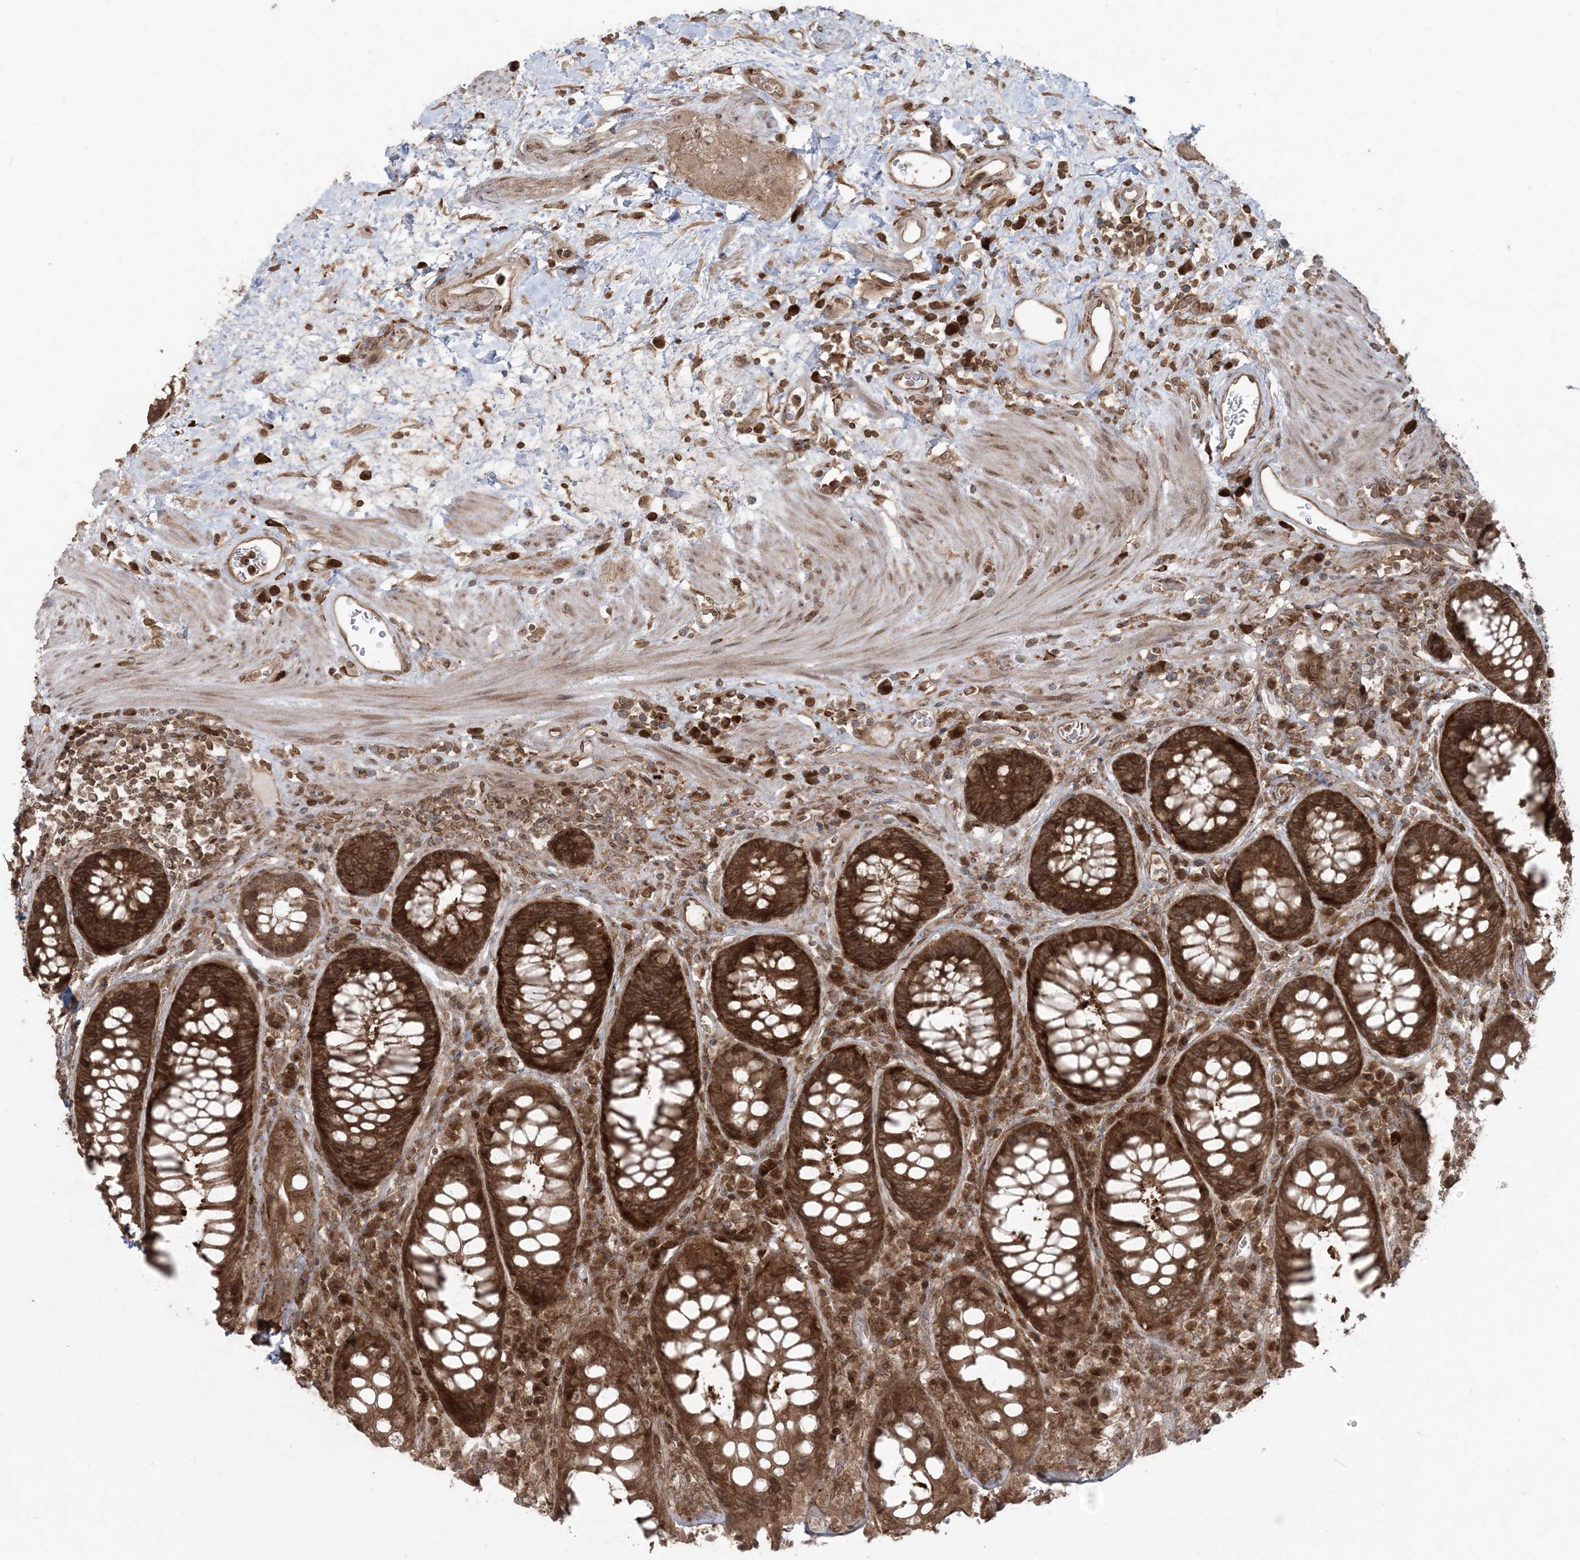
{"staining": {"intensity": "strong", "quantity": ">75%", "location": "cytoplasmic/membranous"}, "tissue": "rectum", "cell_type": "Glandular cells", "image_type": "normal", "snomed": [{"axis": "morphology", "description": "Normal tissue, NOS"}, {"axis": "topography", "description": "Rectum"}], "caption": "Unremarkable rectum exhibits strong cytoplasmic/membranous positivity in approximately >75% of glandular cells, visualized by immunohistochemistry.", "gene": "DDX19B", "patient": {"sex": "male", "age": 64}}